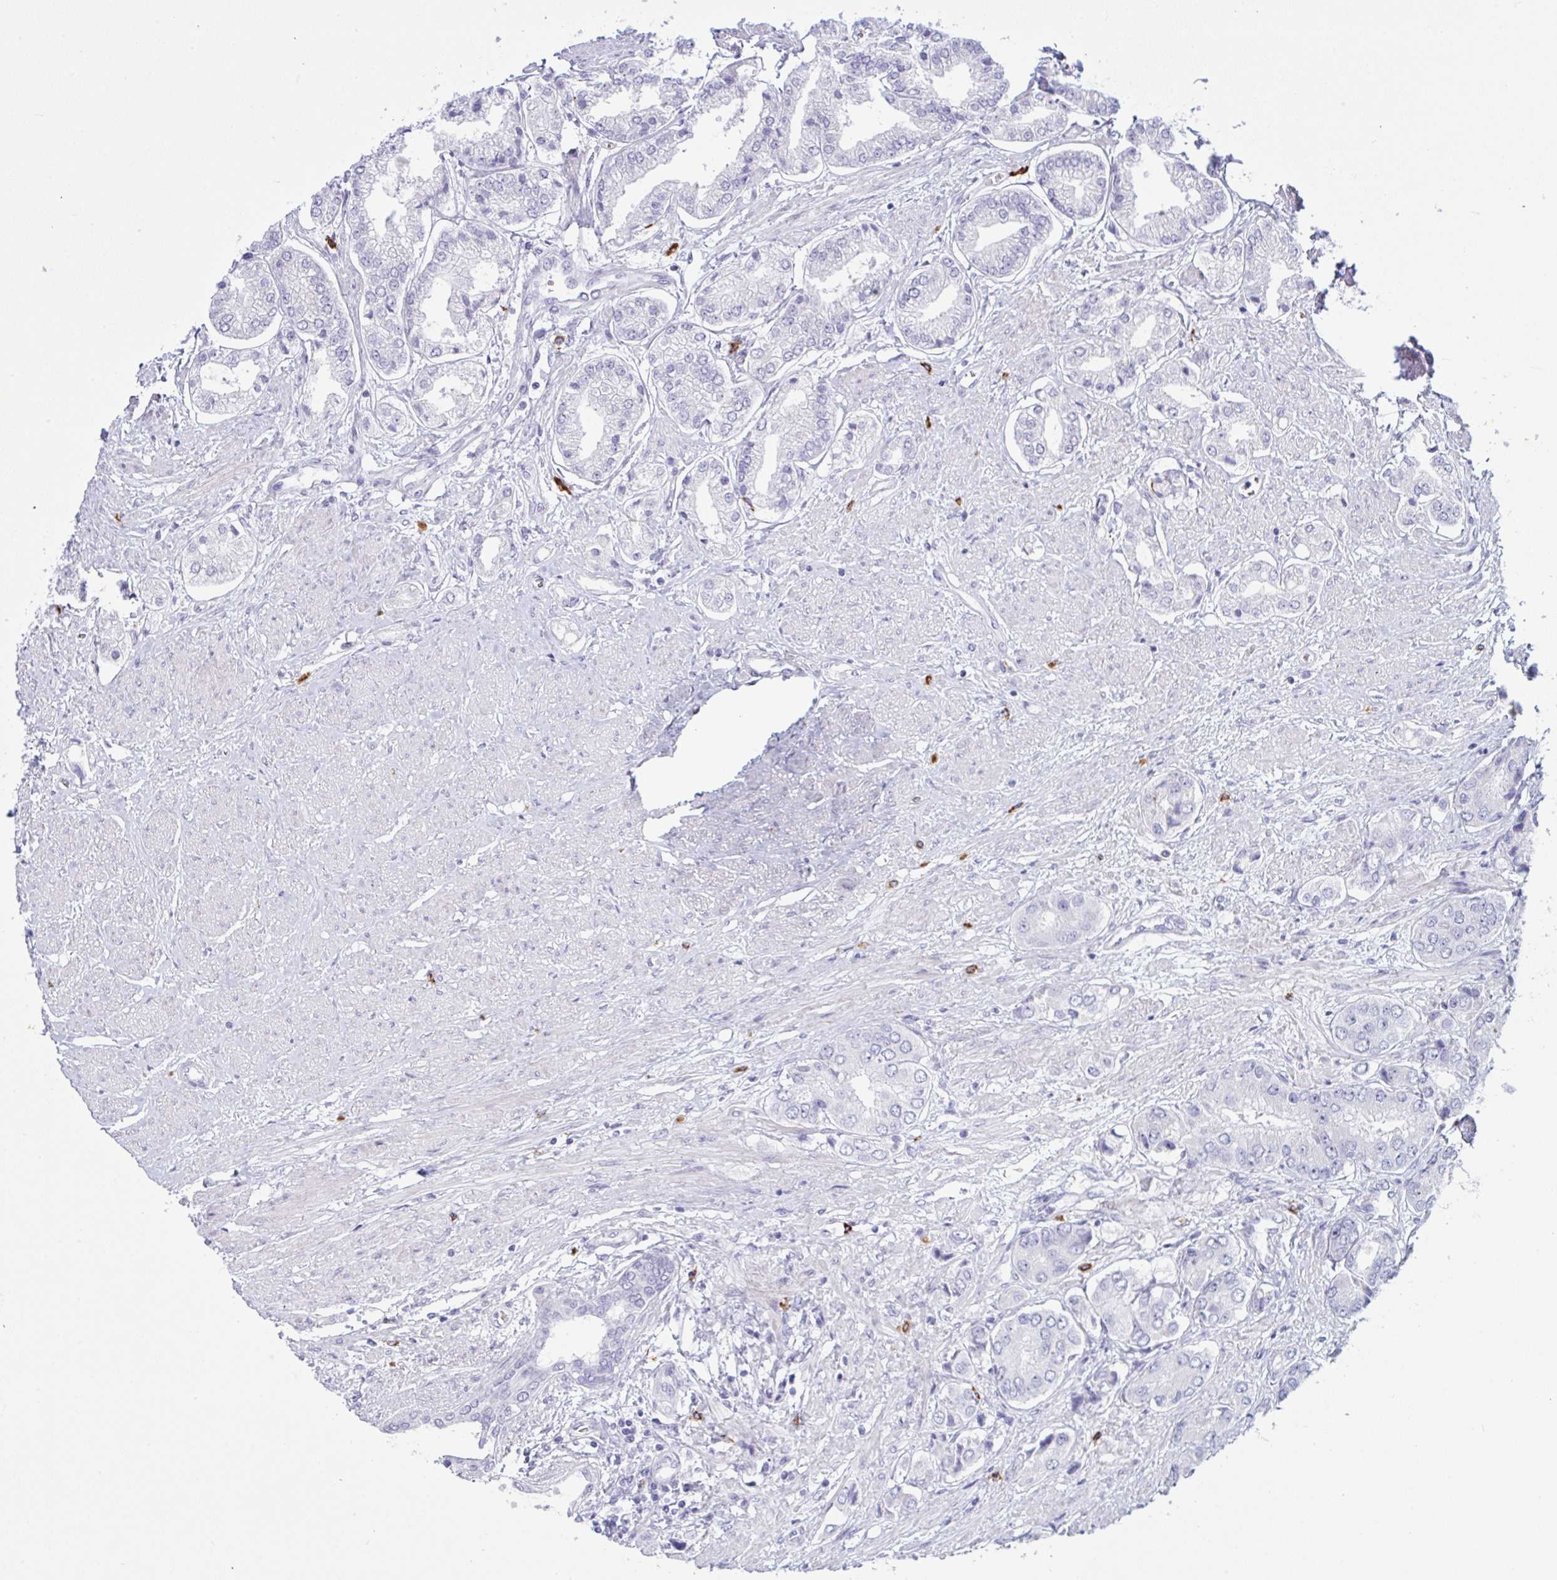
{"staining": {"intensity": "negative", "quantity": "none", "location": "none"}, "tissue": "prostate cancer", "cell_type": "Tumor cells", "image_type": "cancer", "snomed": [{"axis": "morphology", "description": "Adenocarcinoma, Low grade"}, {"axis": "topography", "description": "Prostate"}], "caption": "DAB immunohistochemical staining of adenocarcinoma (low-grade) (prostate) shows no significant positivity in tumor cells. The staining was performed using DAB (3,3'-diaminobenzidine) to visualize the protein expression in brown, while the nuclei were stained in blue with hematoxylin (Magnification: 20x).", "gene": "ZNF684", "patient": {"sex": "male", "age": 69}}